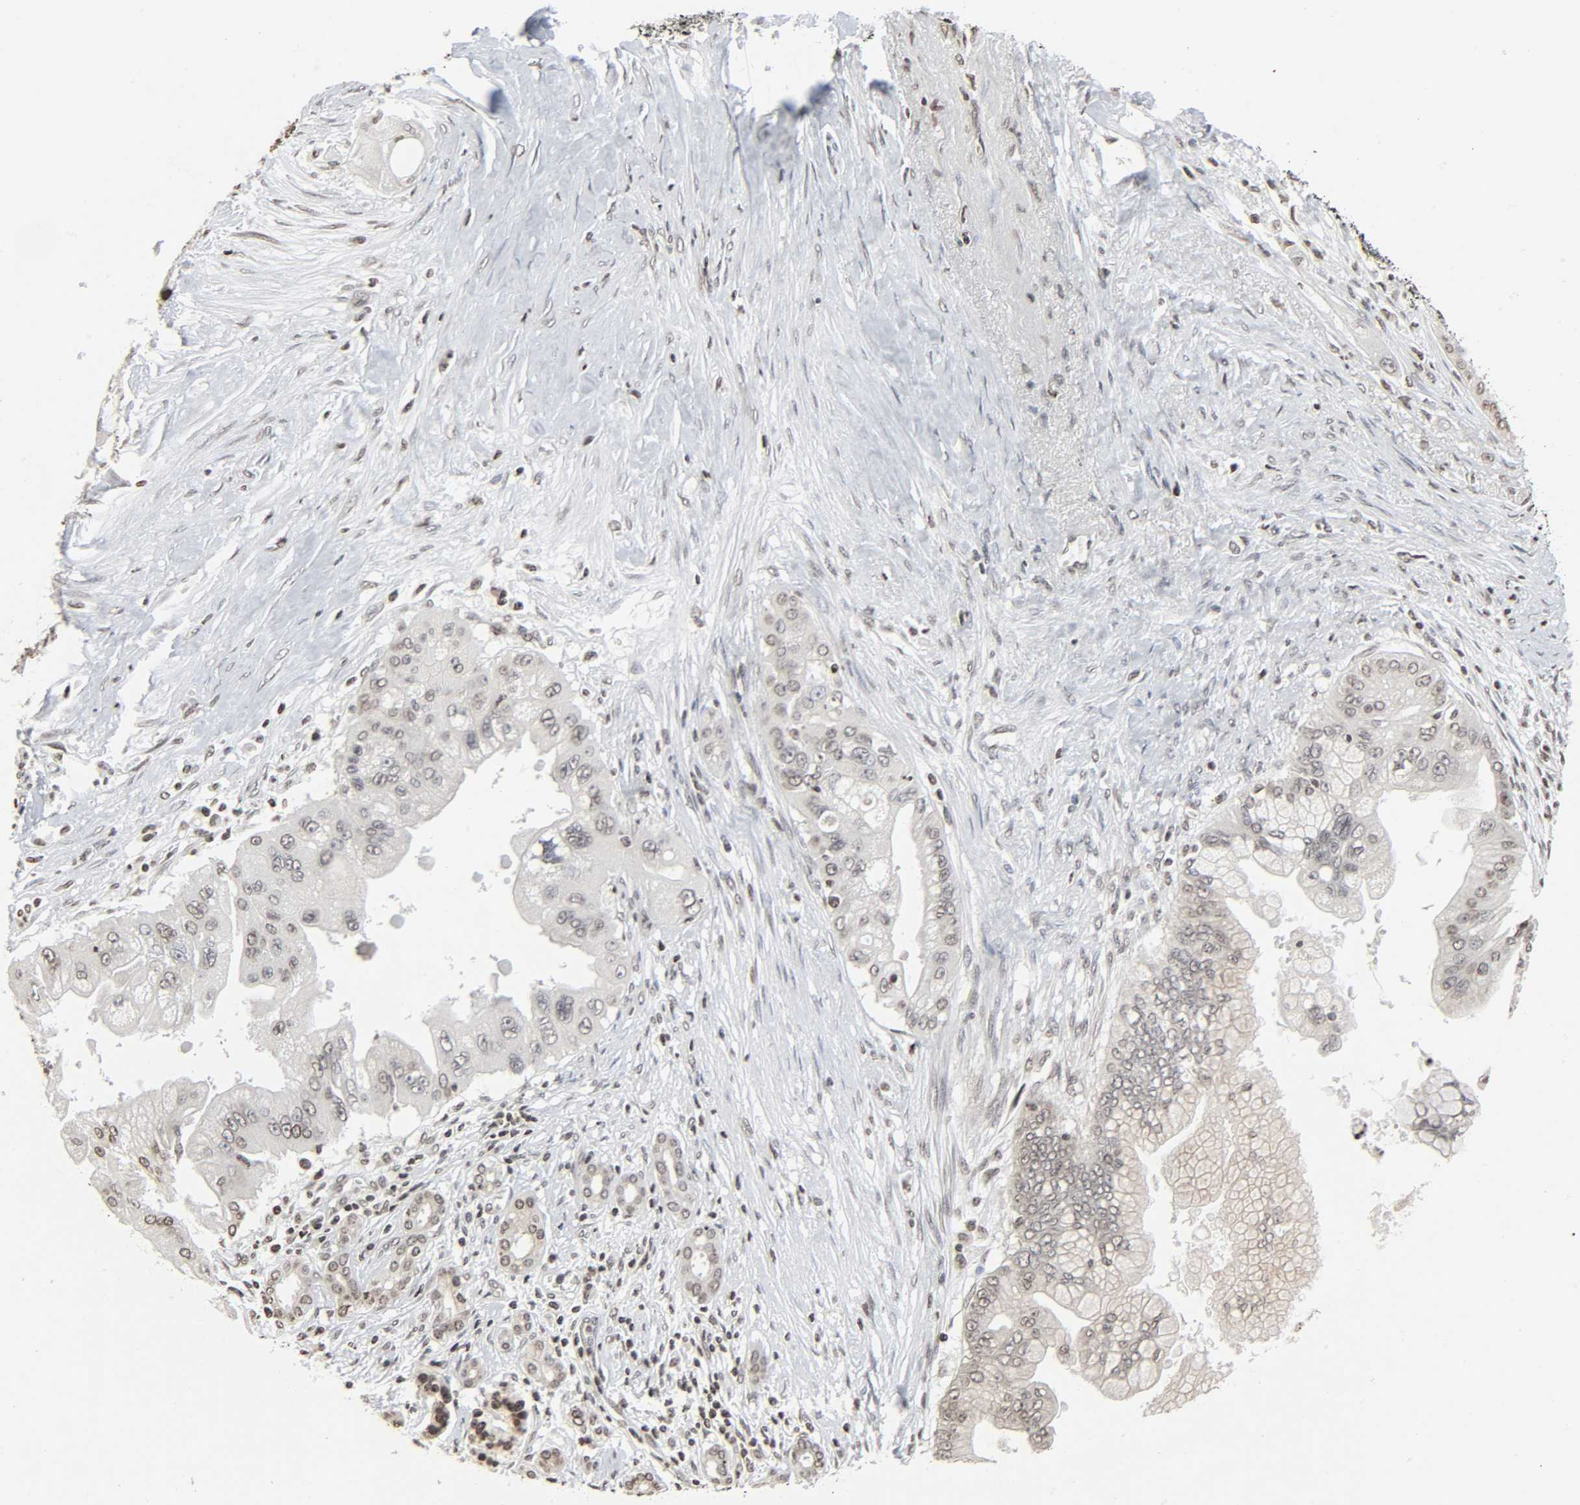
{"staining": {"intensity": "negative", "quantity": "none", "location": "none"}, "tissue": "pancreatic cancer", "cell_type": "Tumor cells", "image_type": "cancer", "snomed": [{"axis": "morphology", "description": "Adenocarcinoma, NOS"}, {"axis": "topography", "description": "Pancreas"}], "caption": "Immunohistochemical staining of human pancreatic cancer (adenocarcinoma) shows no significant staining in tumor cells. Nuclei are stained in blue.", "gene": "ELAVL1", "patient": {"sex": "male", "age": 59}}